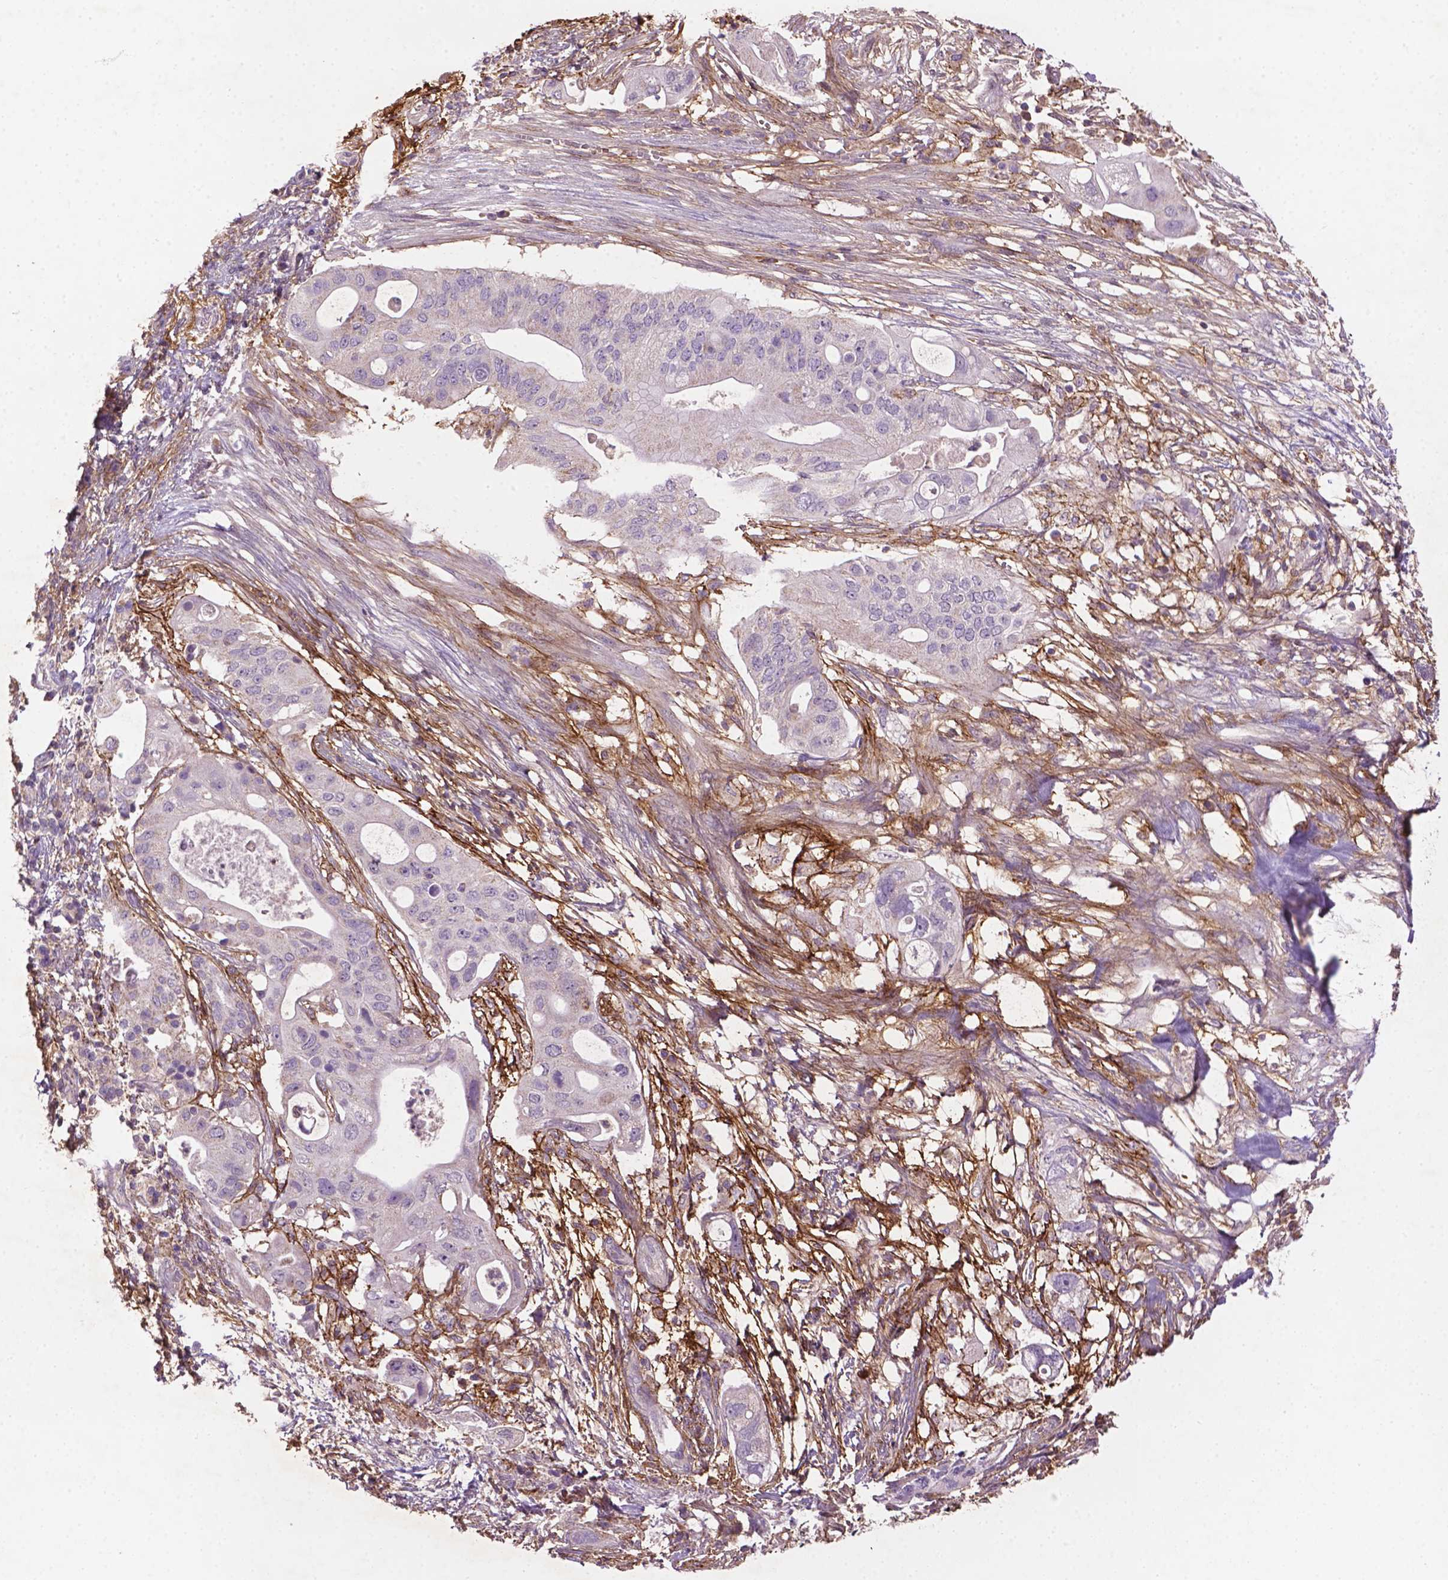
{"staining": {"intensity": "negative", "quantity": "none", "location": "none"}, "tissue": "pancreatic cancer", "cell_type": "Tumor cells", "image_type": "cancer", "snomed": [{"axis": "morphology", "description": "Adenocarcinoma, NOS"}, {"axis": "topography", "description": "Pancreas"}], "caption": "IHC of pancreatic adenocarcinoma exhibits no expression in tumor cells.", "gene": "LRRC3C", "patient": {"sex": "female", "age": 72}}